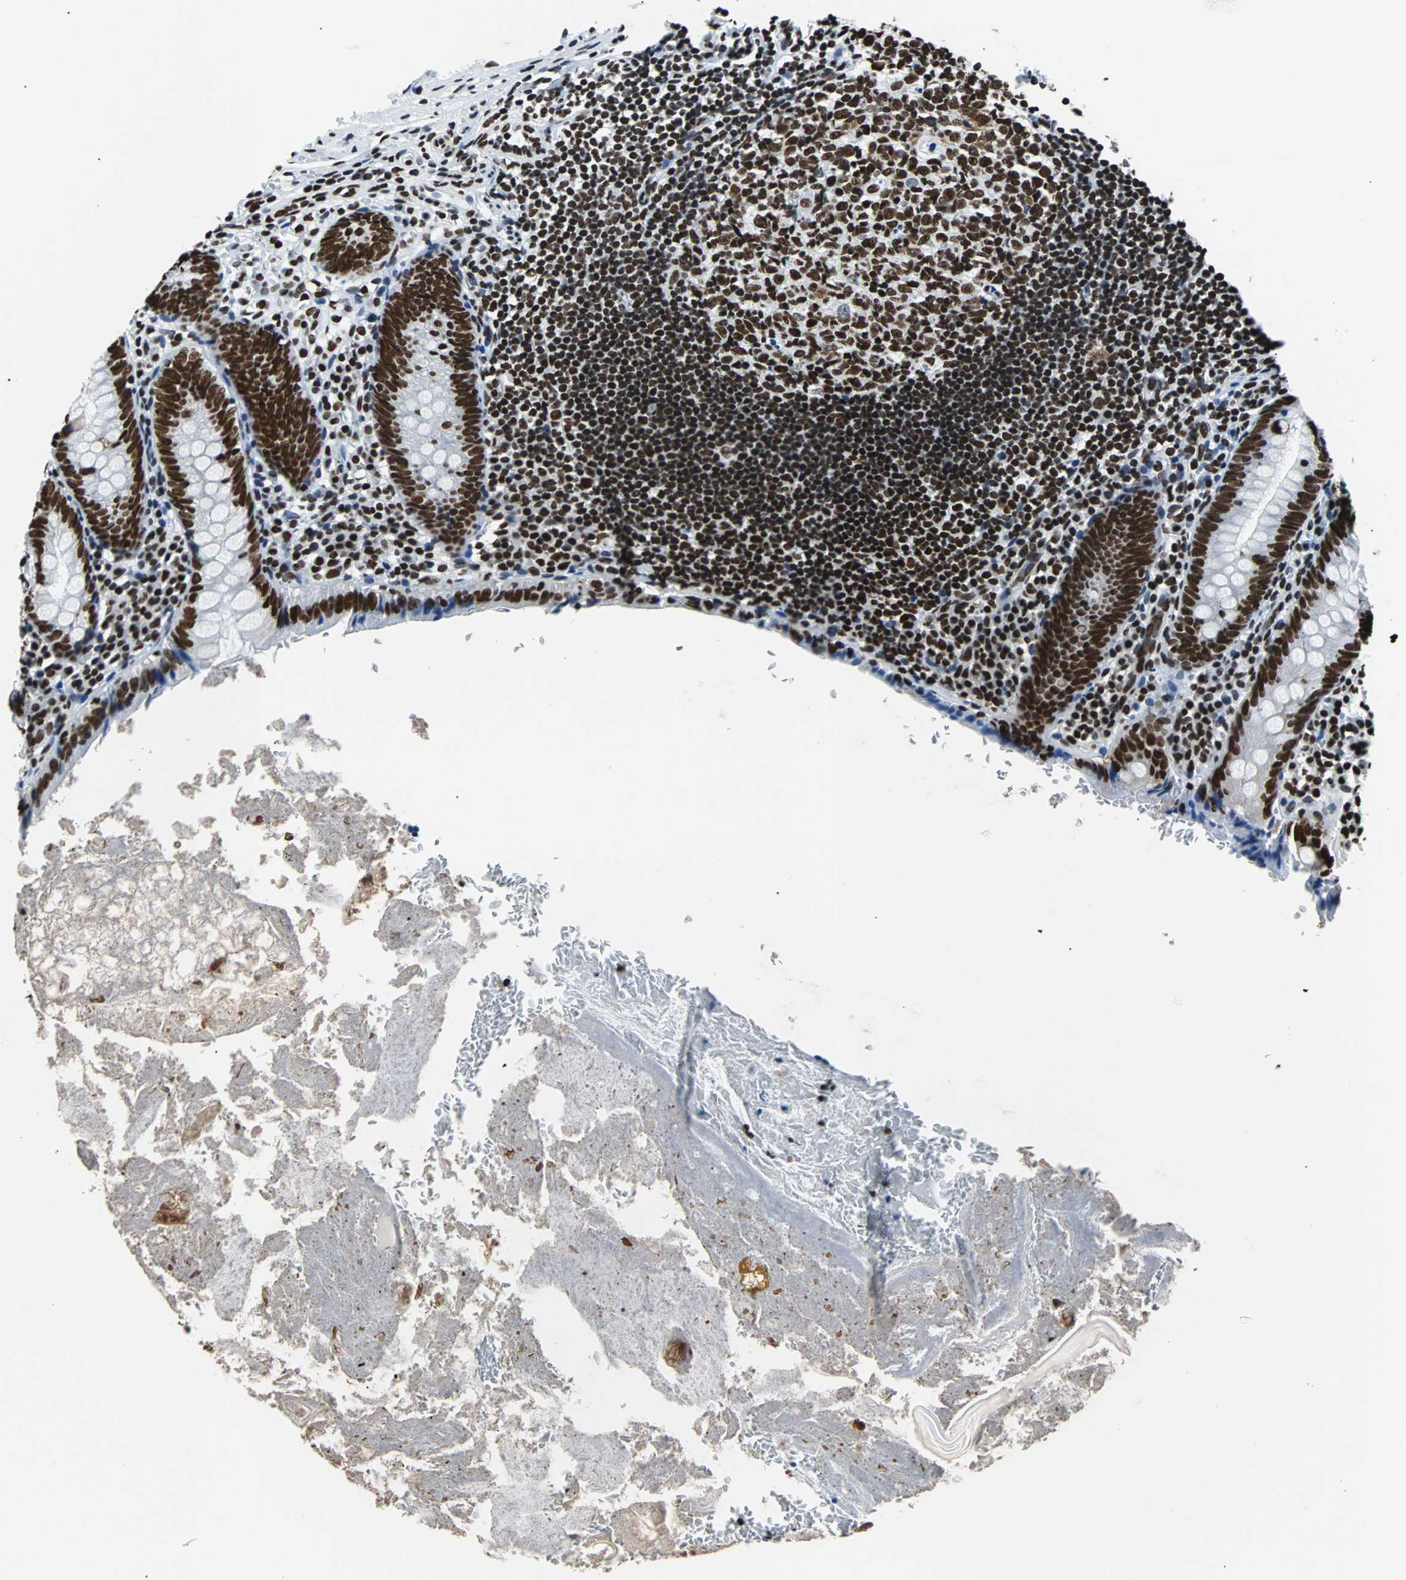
{"staining": {"intensity": "strong", "quantity": ">75%", "location": "nuclear"}, "tissue": "appendix", "cell_type": "Glandular cells", "image_type": "normal", "snomed": [{"axis": "morphology", "description": "Normal tissue, NOS"}, {"axis": "topography", "description": "Appendix"}], "caption": "Immunohistochemical staining of unremarkable human appendix exhibits >75% levels of strong nuclear protein positivity in approximately >75% of glandular cells.", "gene": "FUBP1", "patient": {"sex": "female", "age": 10}}